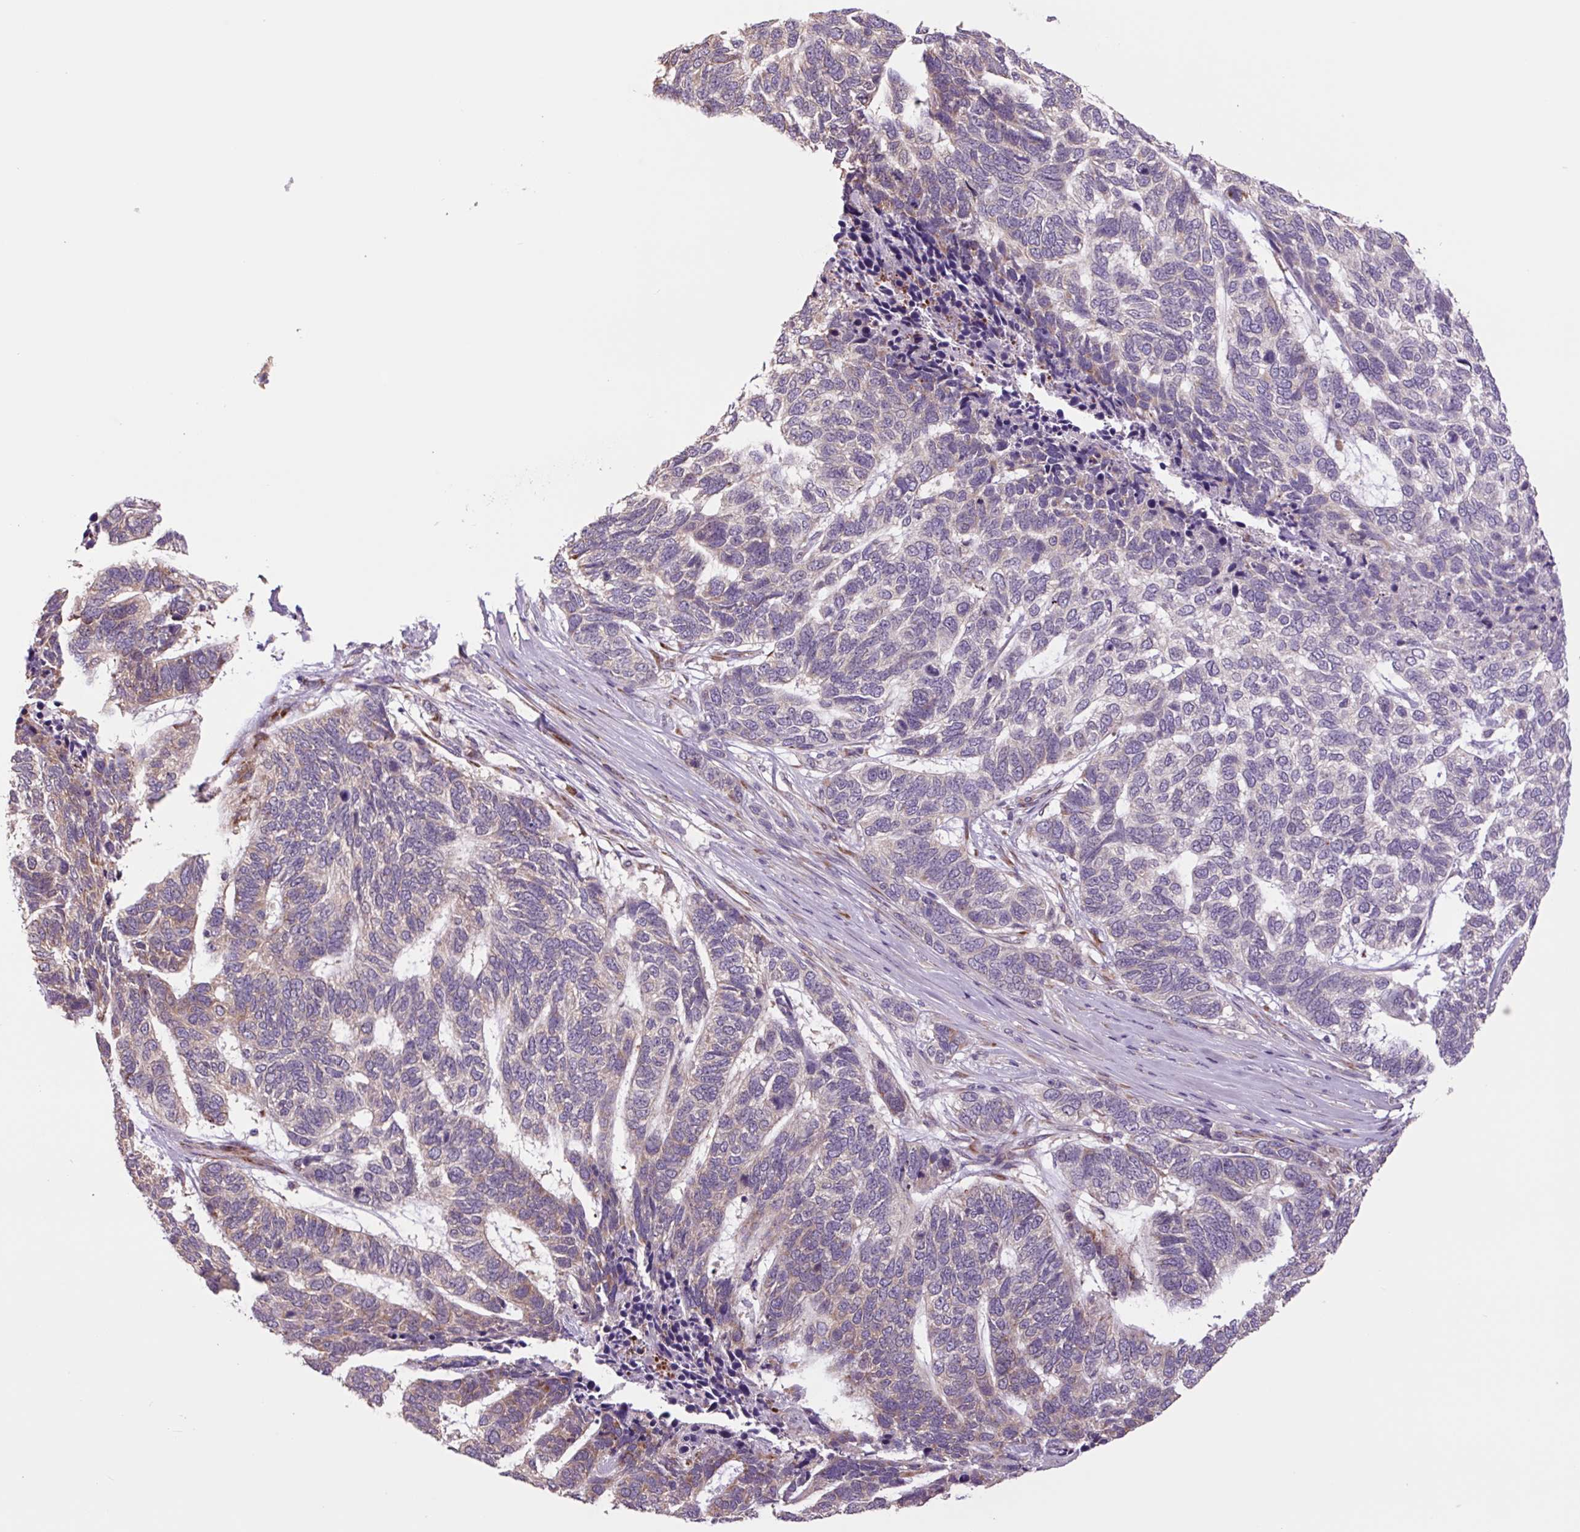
{"staining": {"intensity": "moderate", "quantity": "<25%", "location": "cytoplasmic/membranous"}, "tissue": "skin cancer", "cell_type": "Tumor cells", "image_type": "cancer", "snomed": [{"axis": "morphology", "description": "Basal cell carcinoma"}, {"axis": "topography", "description": "Skin"}], "caption": "Moderate cytoplasmic/membranous positivity is identified in approximately <25% of tumor cells in skin cancer (basal cell carcinoma).", "gene": "PLA2G4A", "patient": {"sex": "female", "age": 65}}